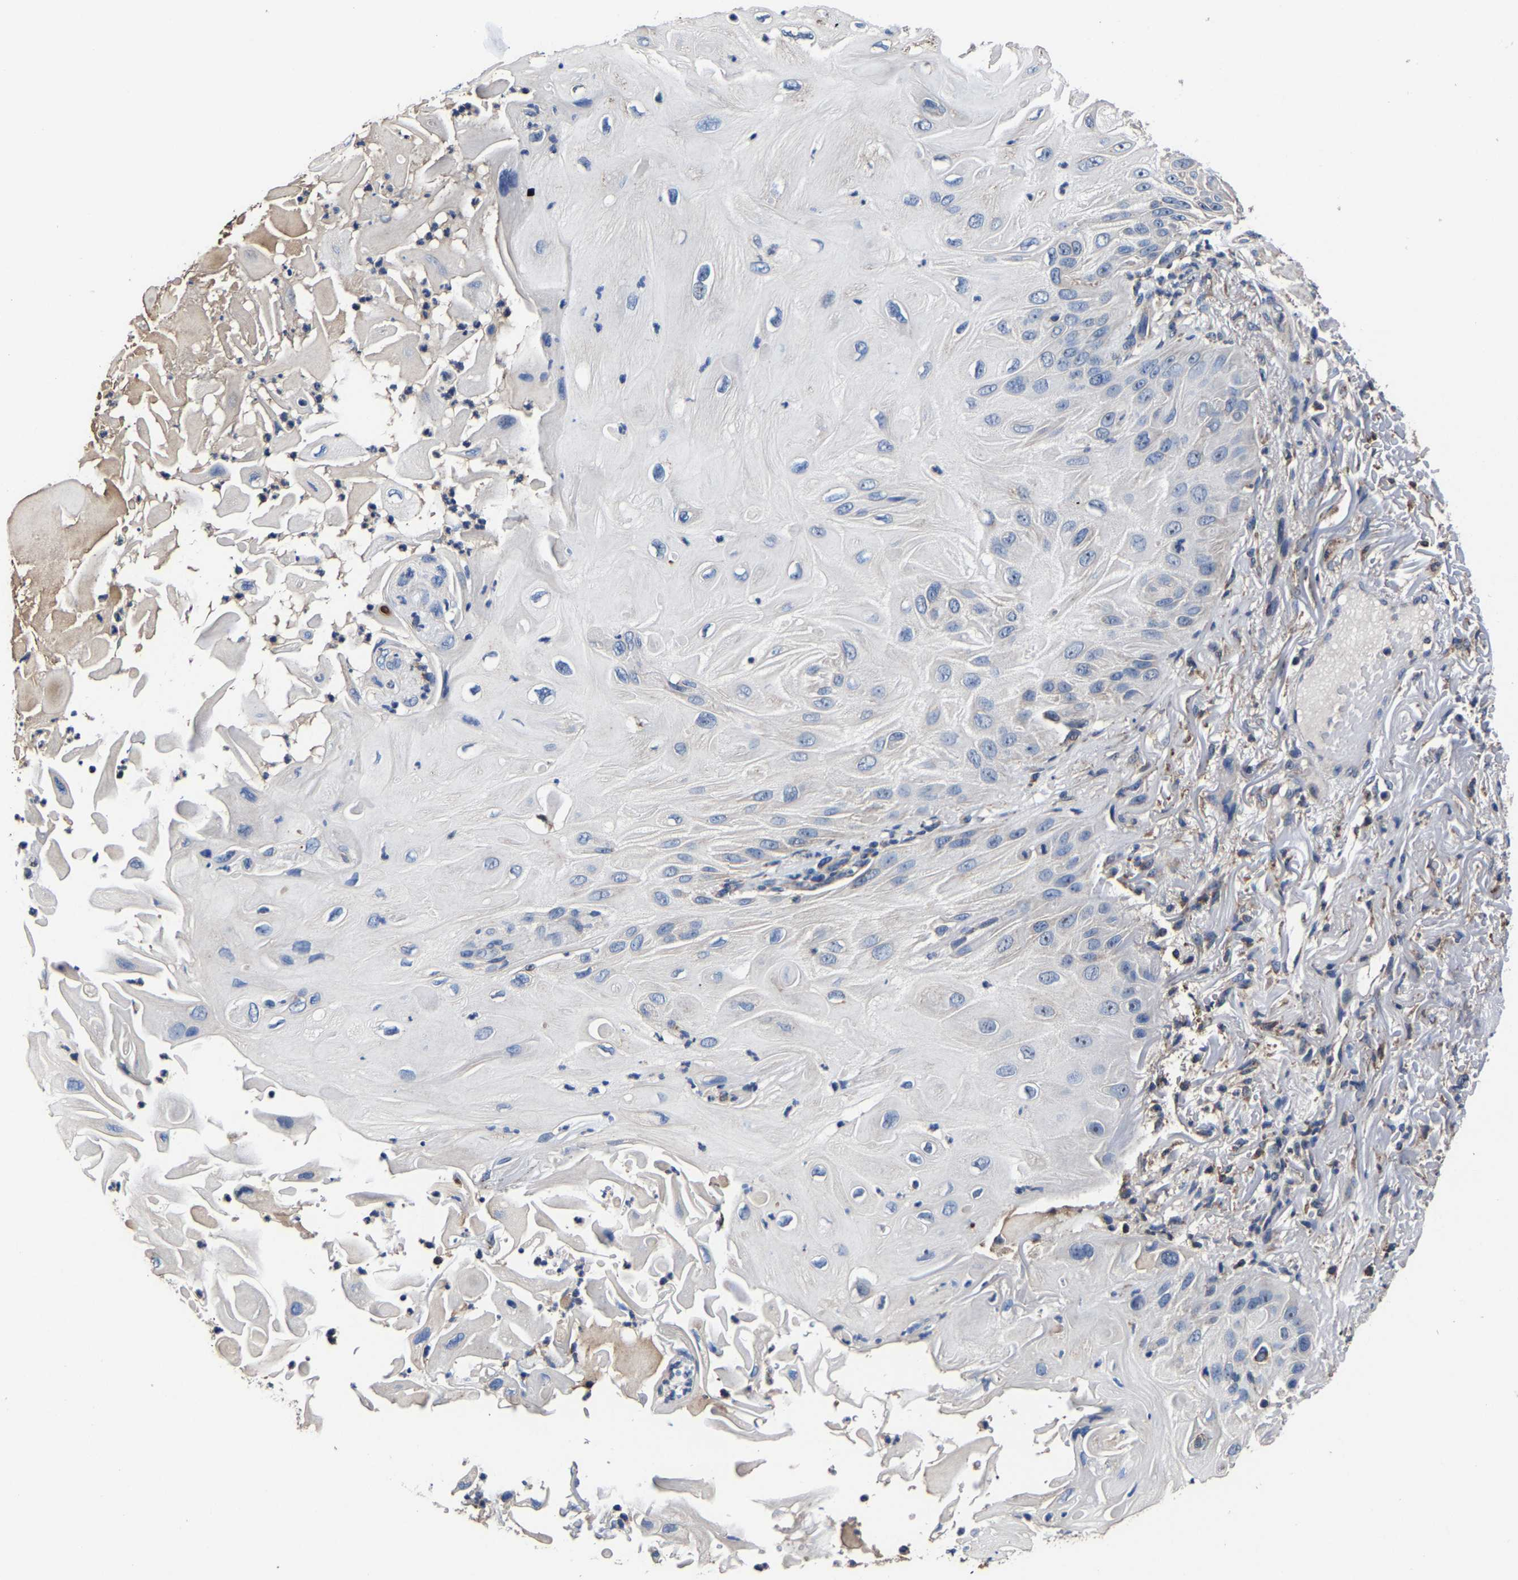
{"staining": {"intensity": "negative", "quantity": "none", "location": "none"}, "tissue": "skin cancer", "cell_type": "Tumor cells", "image_type": "cancer", "snomed": [{"axis": "morphology", "description": "Squamous cell carcinoma, NOS"}, {"axis": "topography", "description": "Skin"}], "caption": "Human squamous cell carcinoma (skin) stained for a protein using immunohistochemistry reveals no positivity in tumor cells.", "gene": "ZCCHC7", "patient": {"sex": "female", "age": 77}}